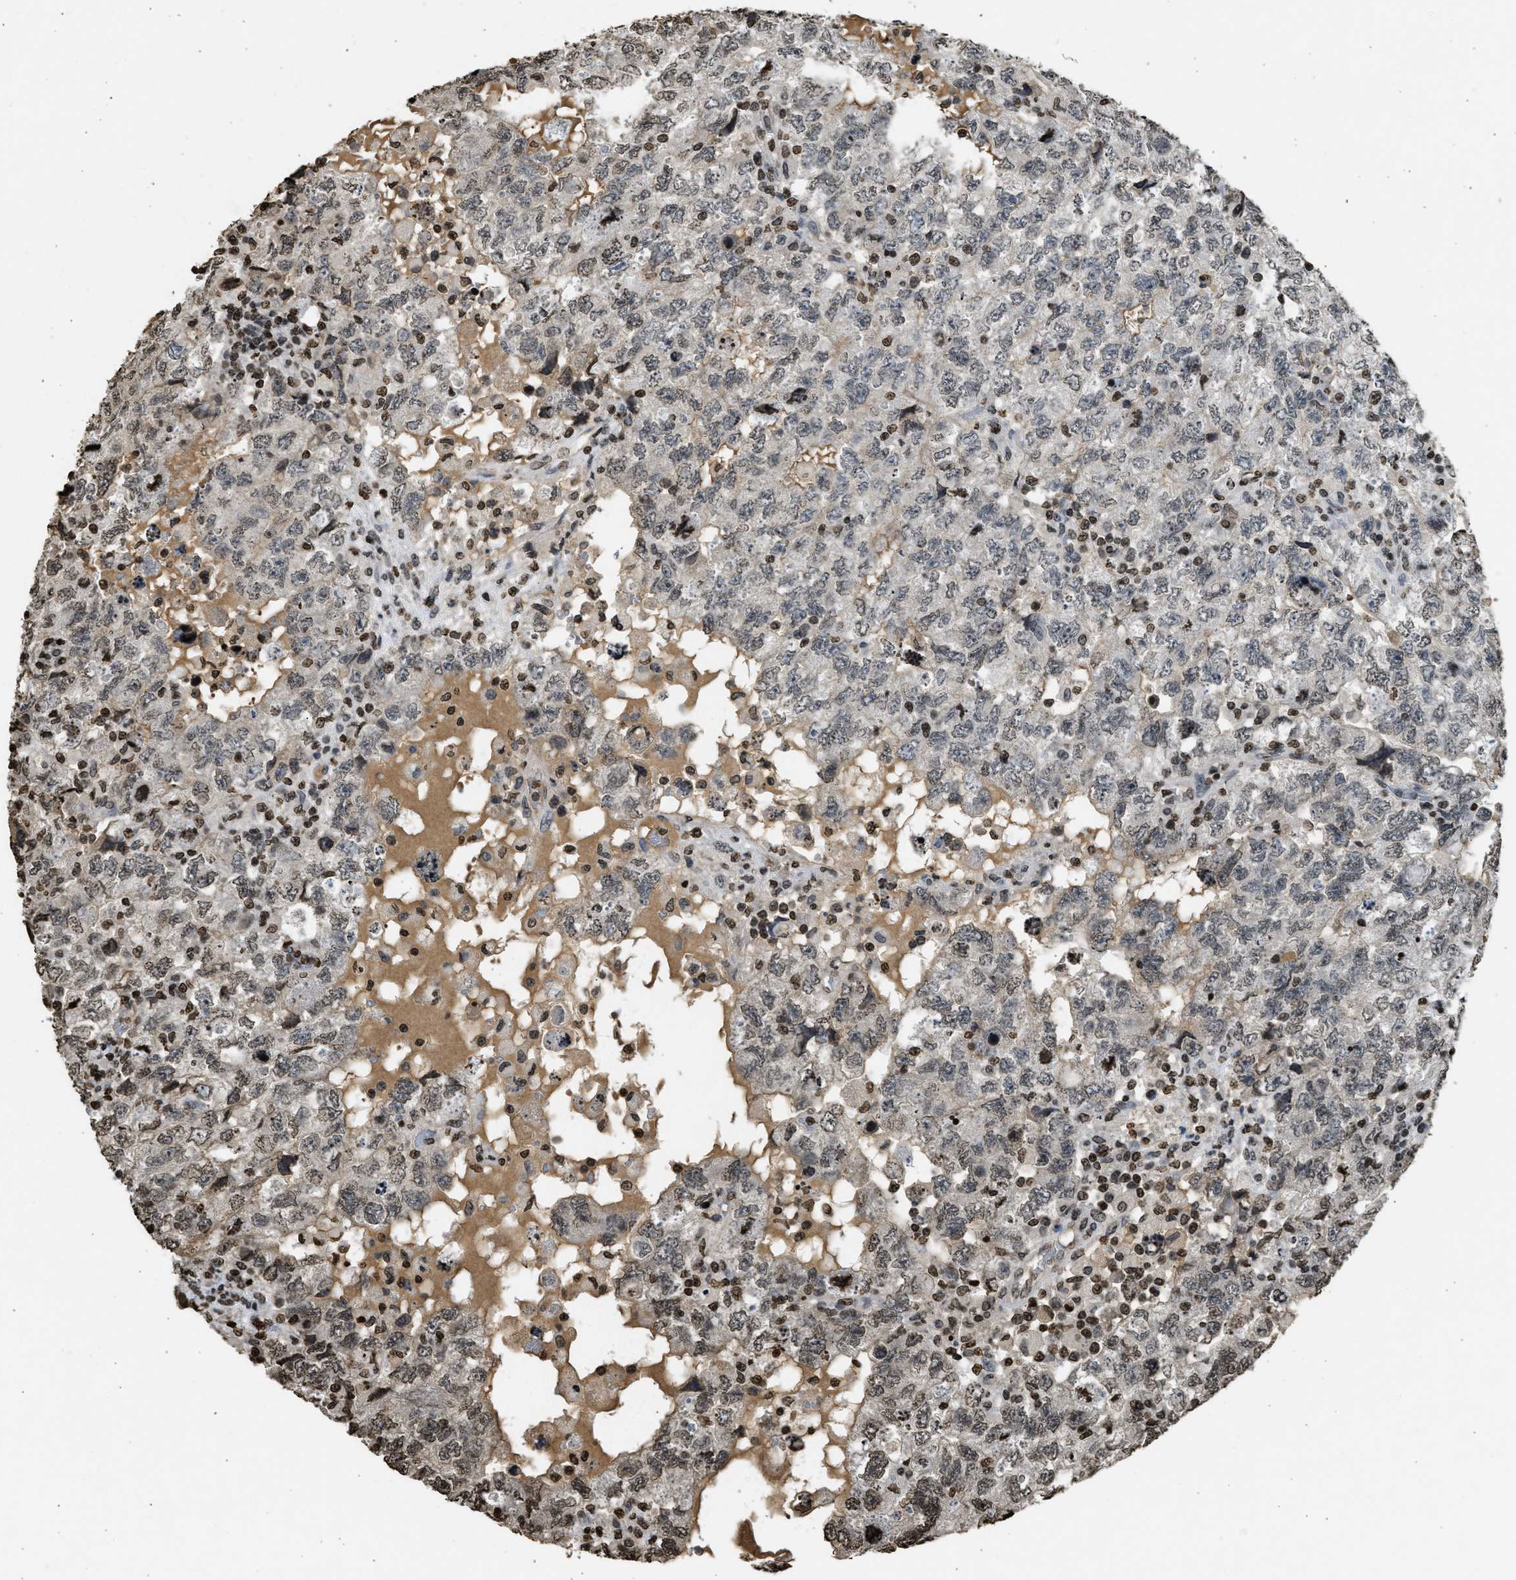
{"staining": {"intensity": "moderate", "quantity": "<25%", "location": "nuclear"}, "tissue": "testis cancer", "cell_type": "Tumor cells", "image_type": "cancer", "snomed": [{"axis": "morphology", "description": "Seminoma, NOS"}, {"axis": "topography", "description": "Testis"}], "caption": "The micrograph exhibits staining of testis seminoma, revealing moderate nuclear protein expression (brown color) within tumor cells.", "gene": "RRAGC", "patient": {"sex": "male", "age": 22}}